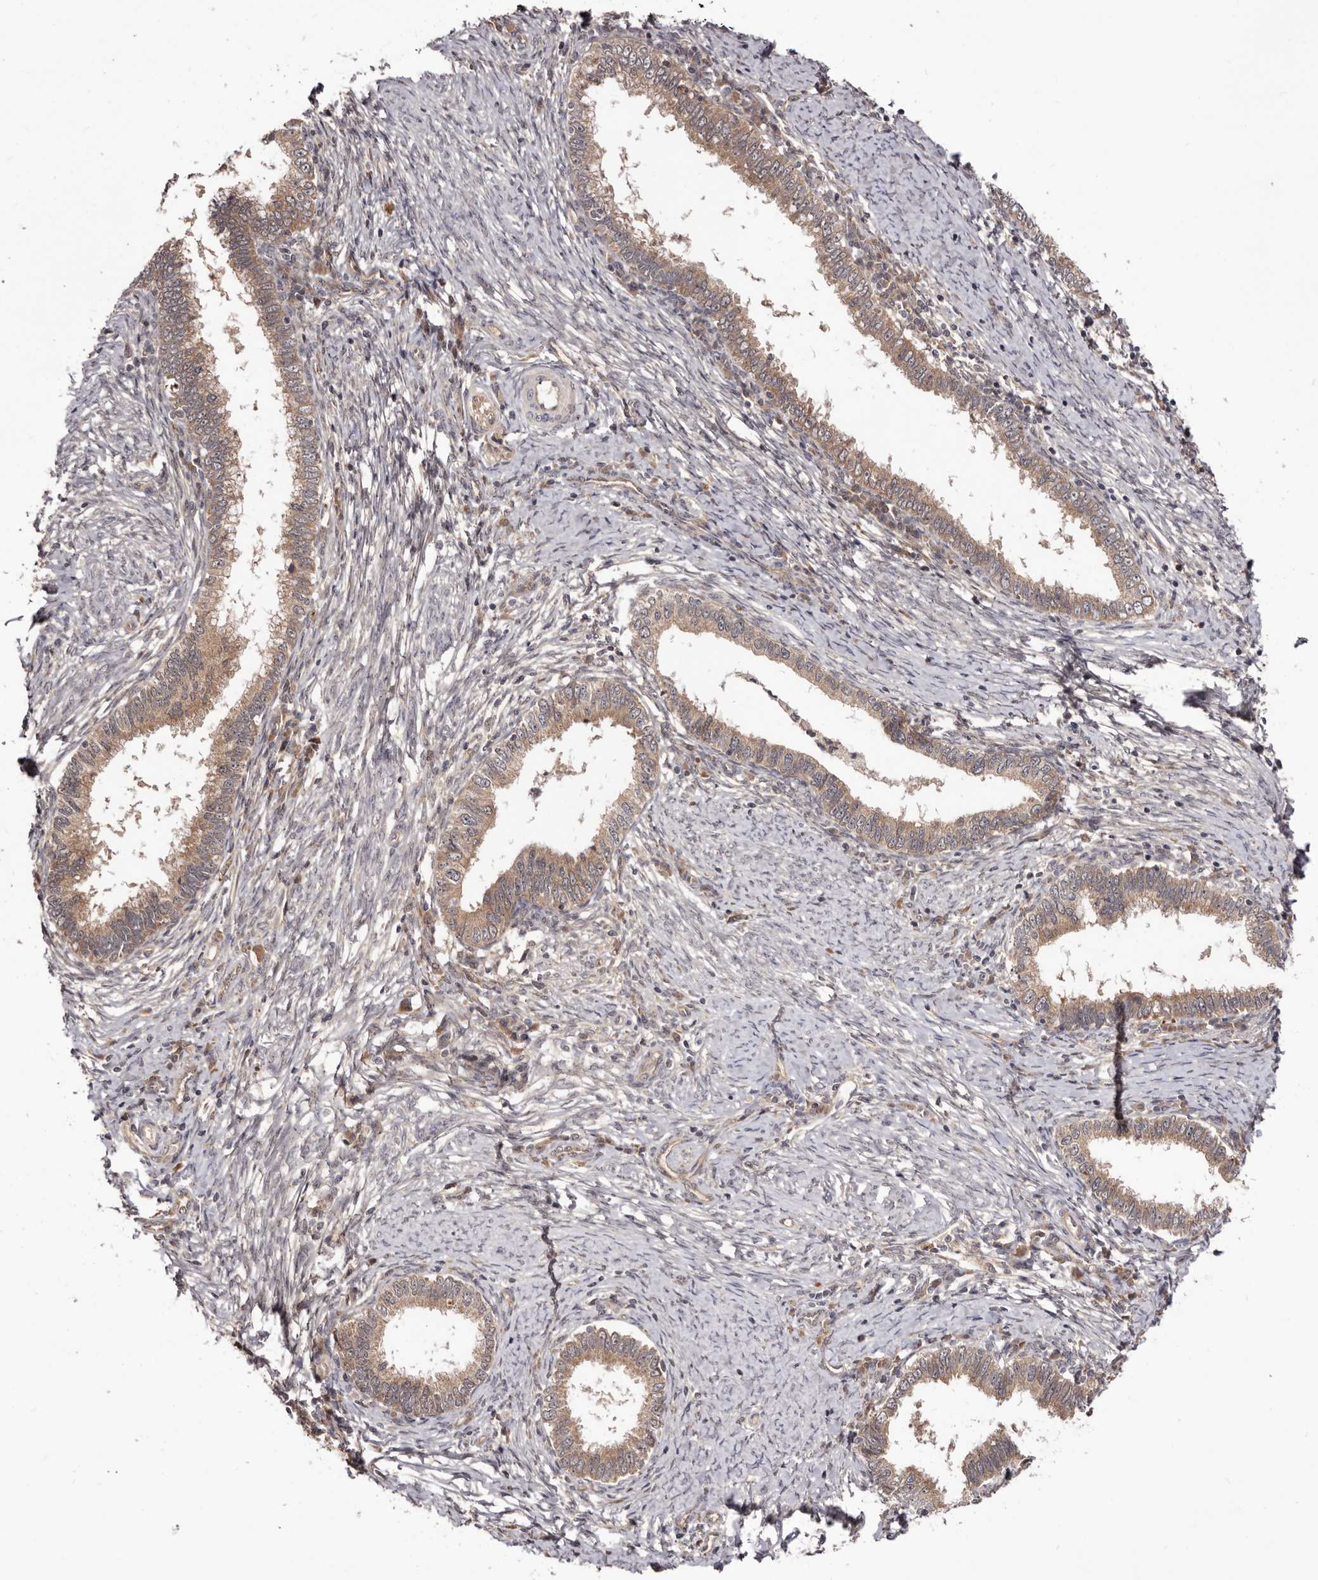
{"staining": {"intensity": "weak", "quantity": ">75%", "location": "cytoplasmic/membranous"}, "tissue": "cervical cancer", "cell_type": "Tumor cells", "image_type": "cancer", "snomed": [{"axis": "morphology", "description": "Adenocarcinoma, NOS"}, {"axis": "topography", "description": "Cervix"}], "caption": "DAB (3,3'-diaminobenzidine) immunohistochemical staining of human adenocarcinoma (cervical) exhibits weak cytoplasmic/membranous protein positivity in approximately >75% of tumor cells.", "gene": "MDP1", "patient": {"sex": "female", "age": 36}}